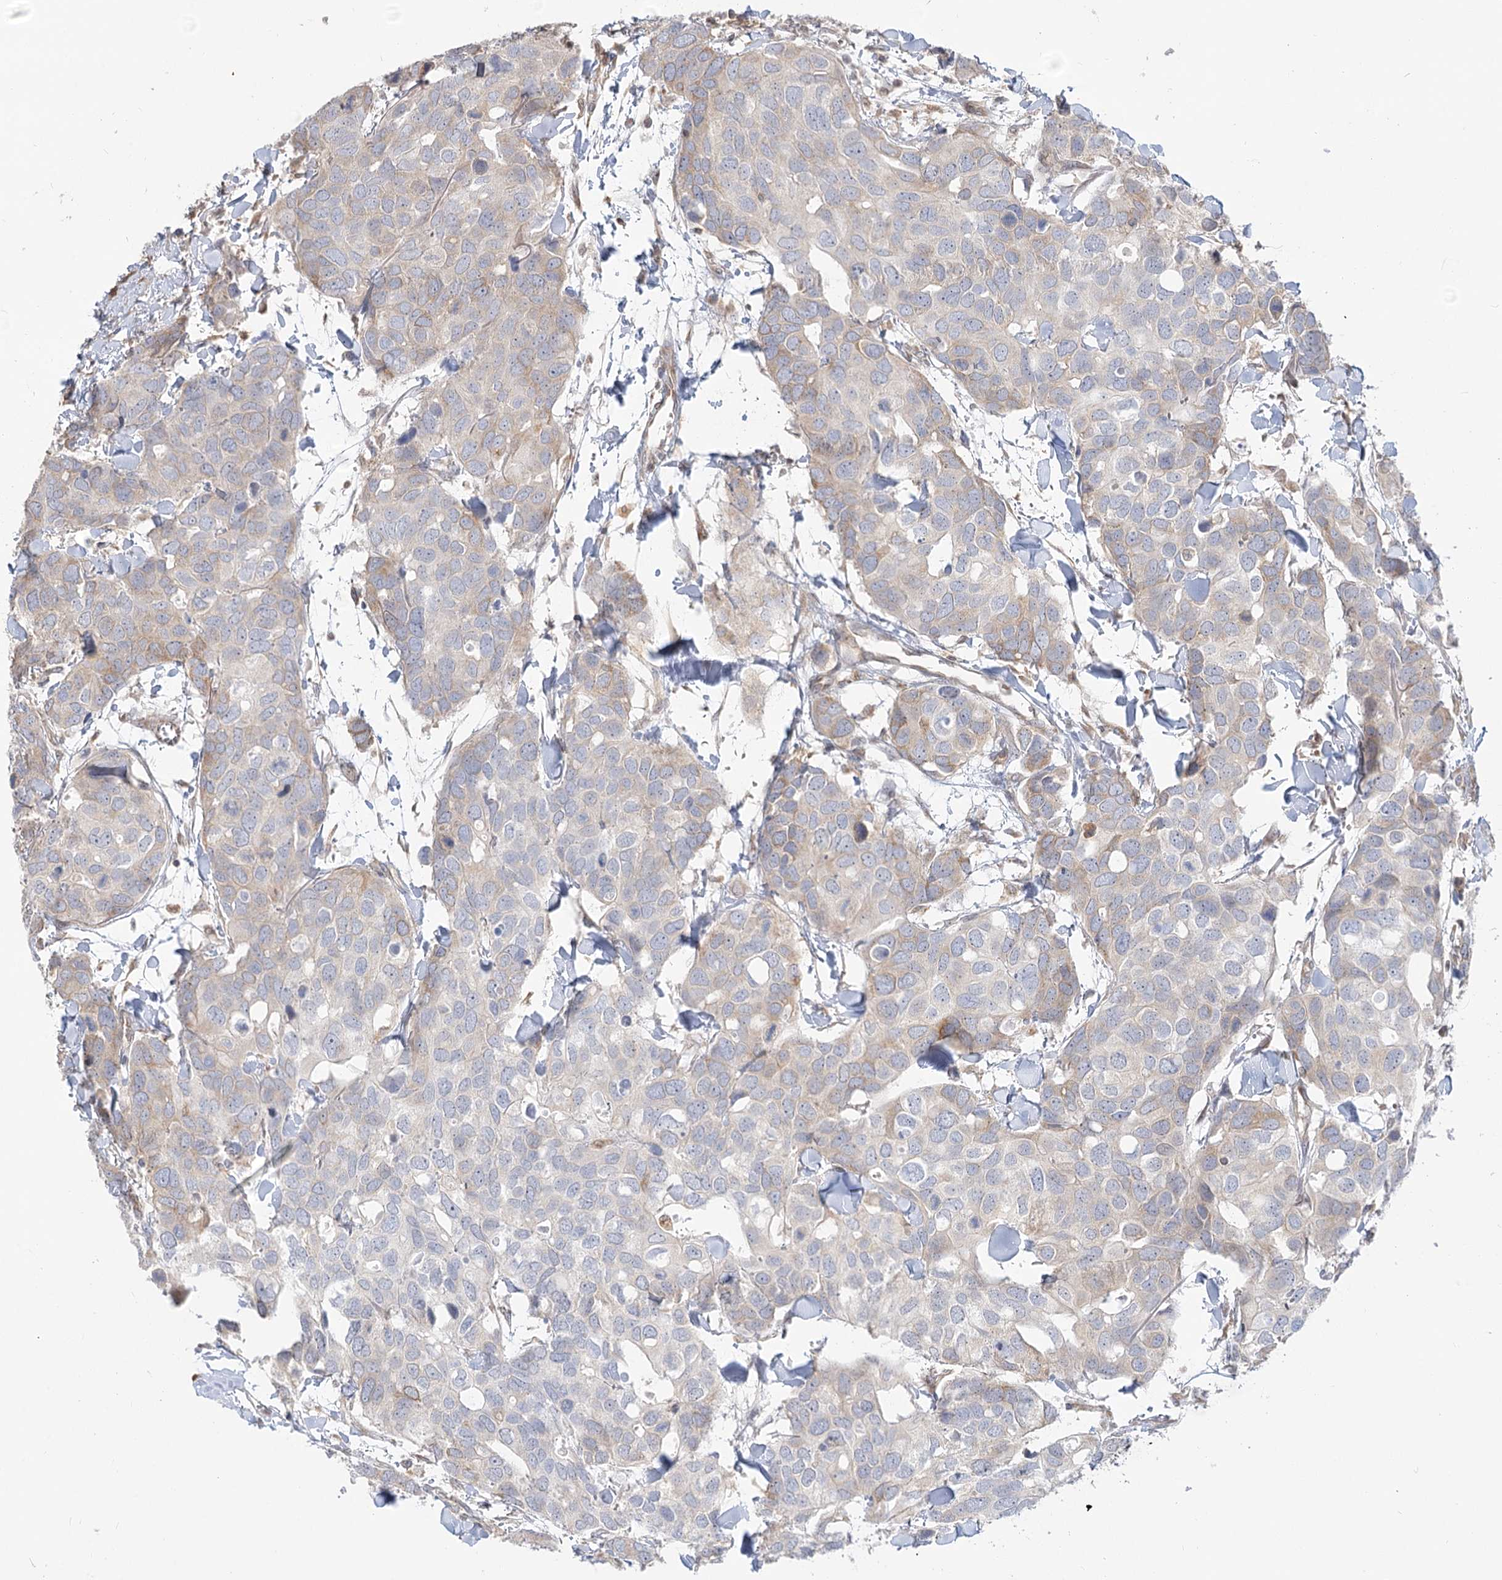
{"staining": {"intensity": "moderate", "quantity": "<25%", "location": "cytoplasmic/membranous"}, "tissue": "breast cancer", "cell_type": "Tumor cells", "image_type": "cancer", "snomed": [{"axis": "morphology", "description": "Duct carcinoma"}, {"axis": "topography", "description": "Breast"}], "caption": "A photomicrograph of human breast invasive ductal carcinoma stained for a protein reveals moderate cytoplasmic/membranous brown staining in tumor cells.", "gene": "MTMR3", "patient": {"sex": "female", "age": 83}}